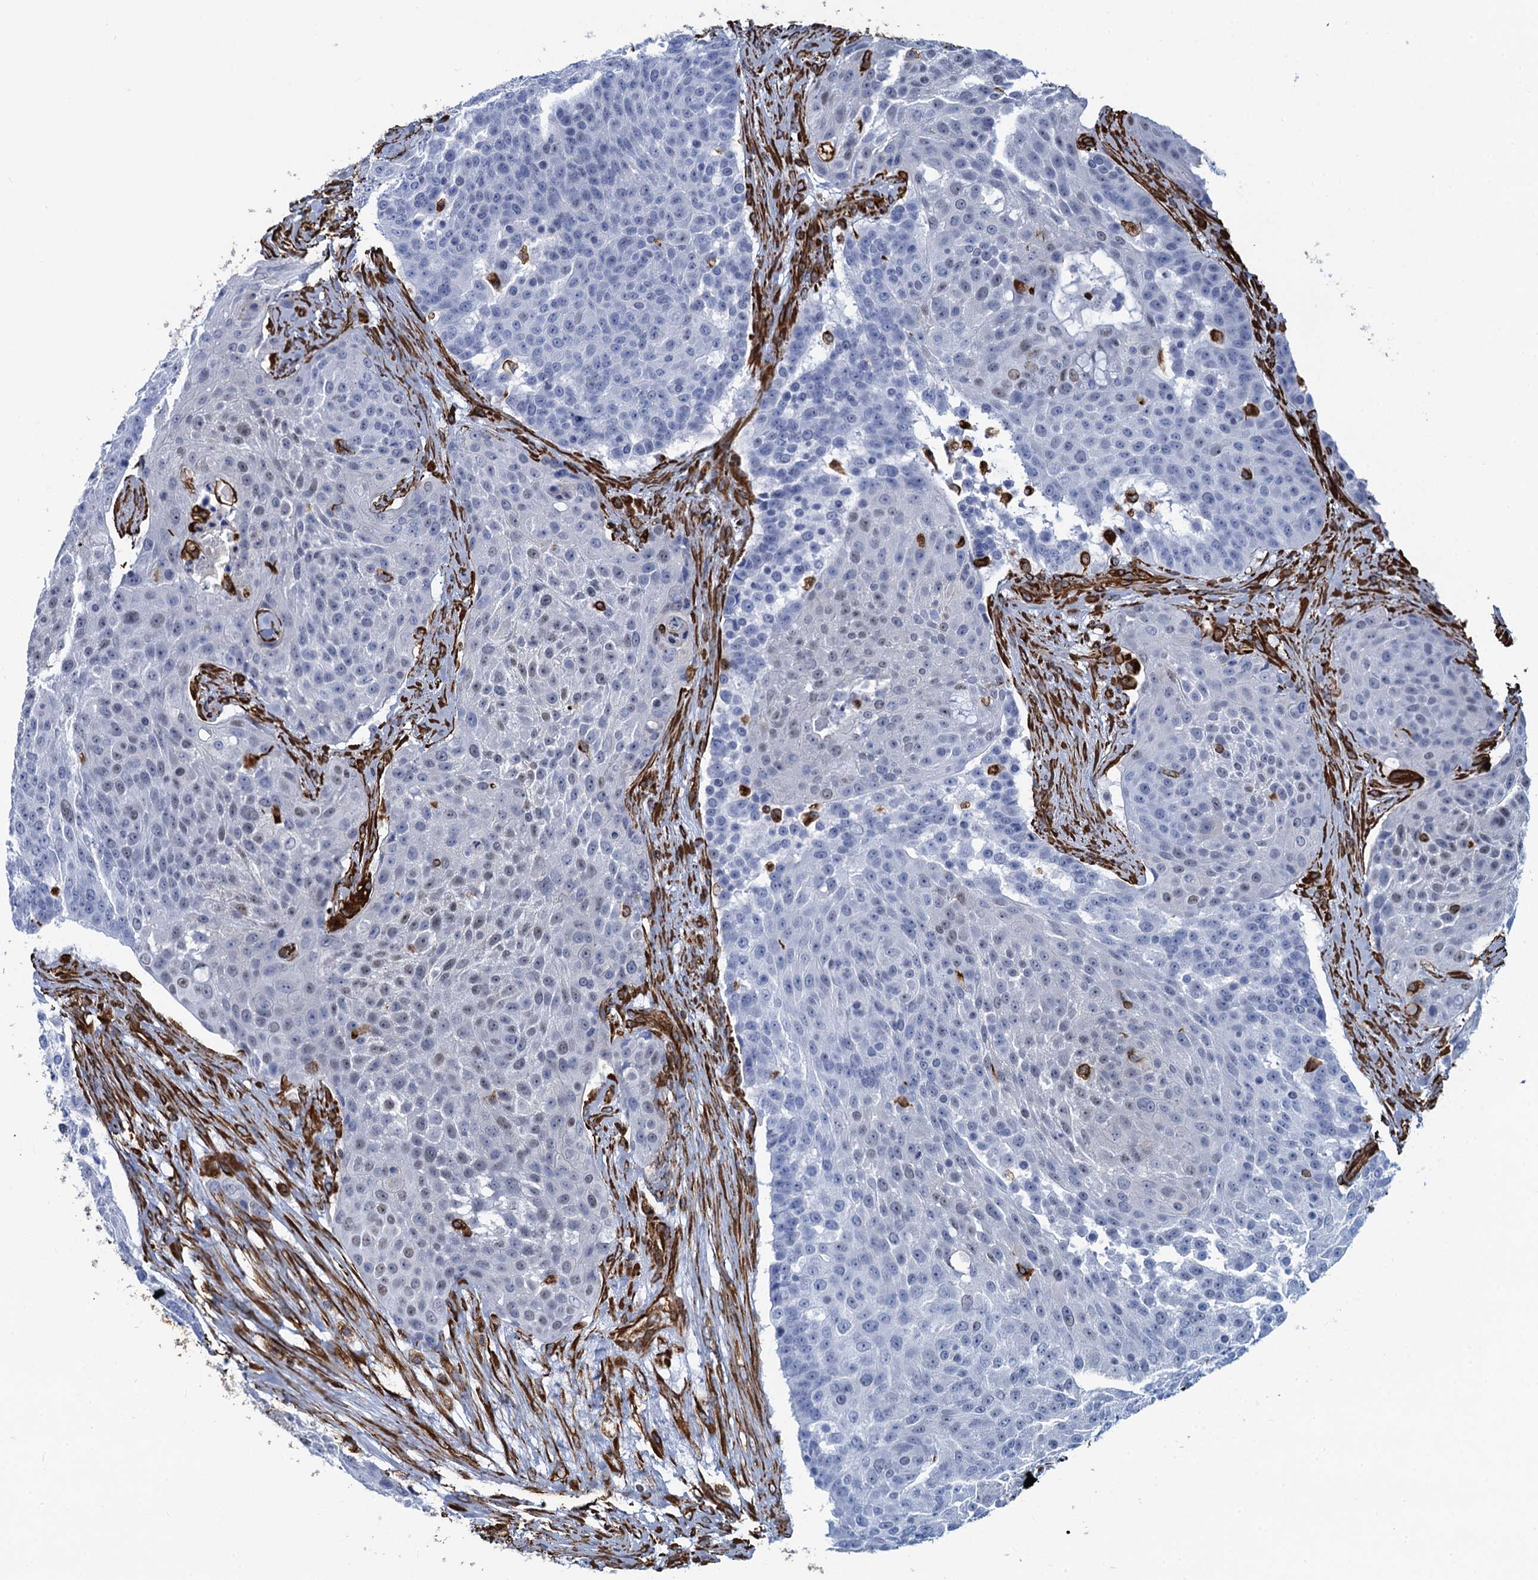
{"staining": {"intensity": "weak", "quantity": "<25%", "location": "nuclear"}, "tissue": "urothelial cancer", "cell_type": "Tumor cells", "image_type": "cancer", "snomed": [{"axis": "morphology", "description": "Urothelial carcinoma, High grade"}, {"axis": "topography", "description": "Urinary bladder"}], "caption": "This photomicrograph is of urothelial carcinoma (high-grade) stained with IHC to label a protein in brown with the nuclei are counter-stained blue. There is no positivity in tumor cells.", "gene": "PGM2", "patient": {"sex": "female", "age": 63}}